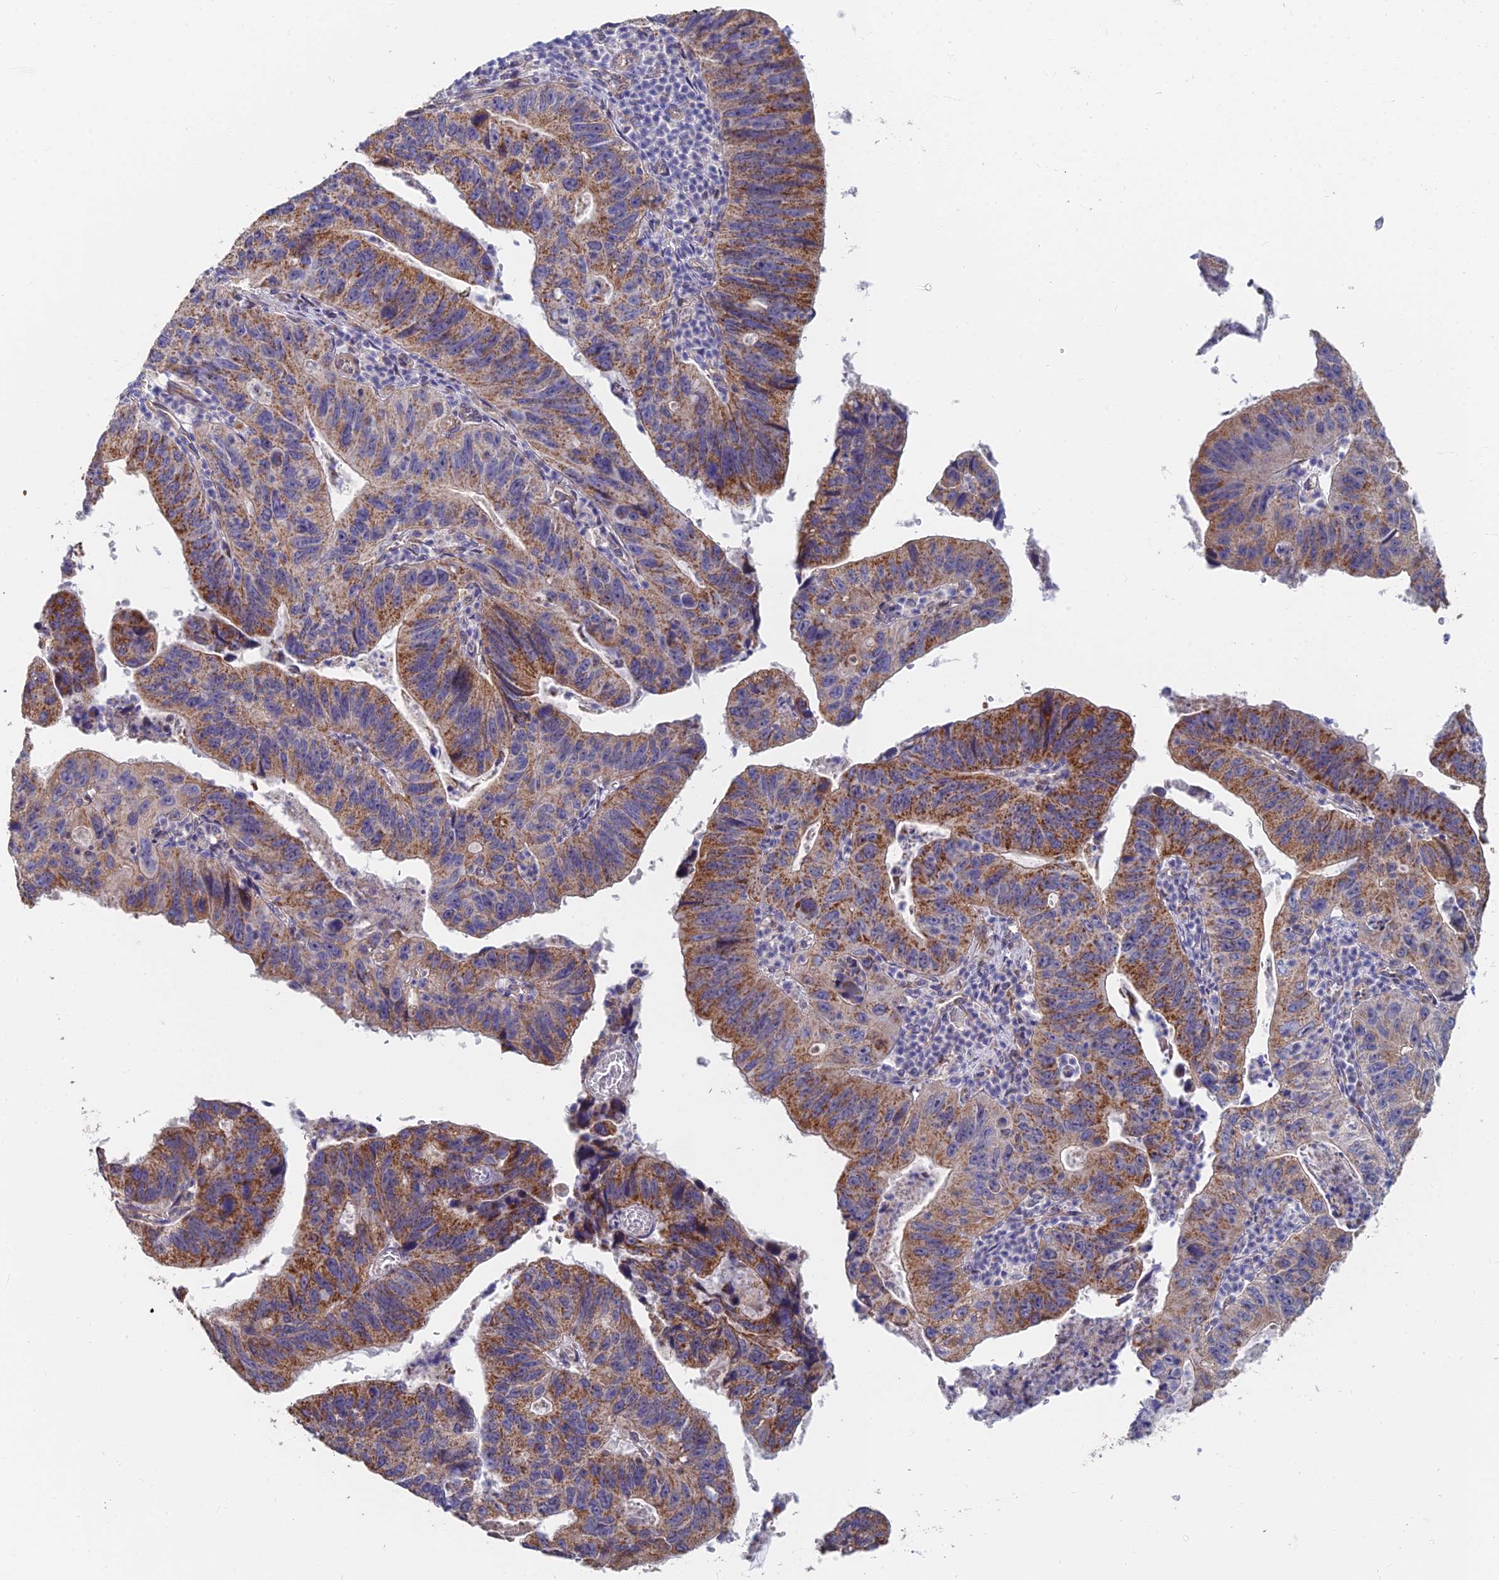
{"staining": {"intensity": "moderate", "quantity": ">75%", "location": "cytoplasmic/membranous"}, "tissue": "stomach cancer", "cell_type": "Tumor cells", "image_type": "cancer", "snomed": [{"axis": "morphology", "description": "Adenocarcinoma, NOS"}, {"axis": "topography", "description": "Stomach"}], "caption": "Immunohistochemical staining of adenocarcinoma (stomach) demonstrates medium levels of moderate cytoplasmic/membranous expression in about >75% of tumor cells. (Stains: DAB (3,3'-diaminobenzidine) in brown, nuclei in blue, Microscopy: brightfield microscopy at high magnification).", "gene": "ECSIT", "patient": {"sex": "male", "age": 59}}